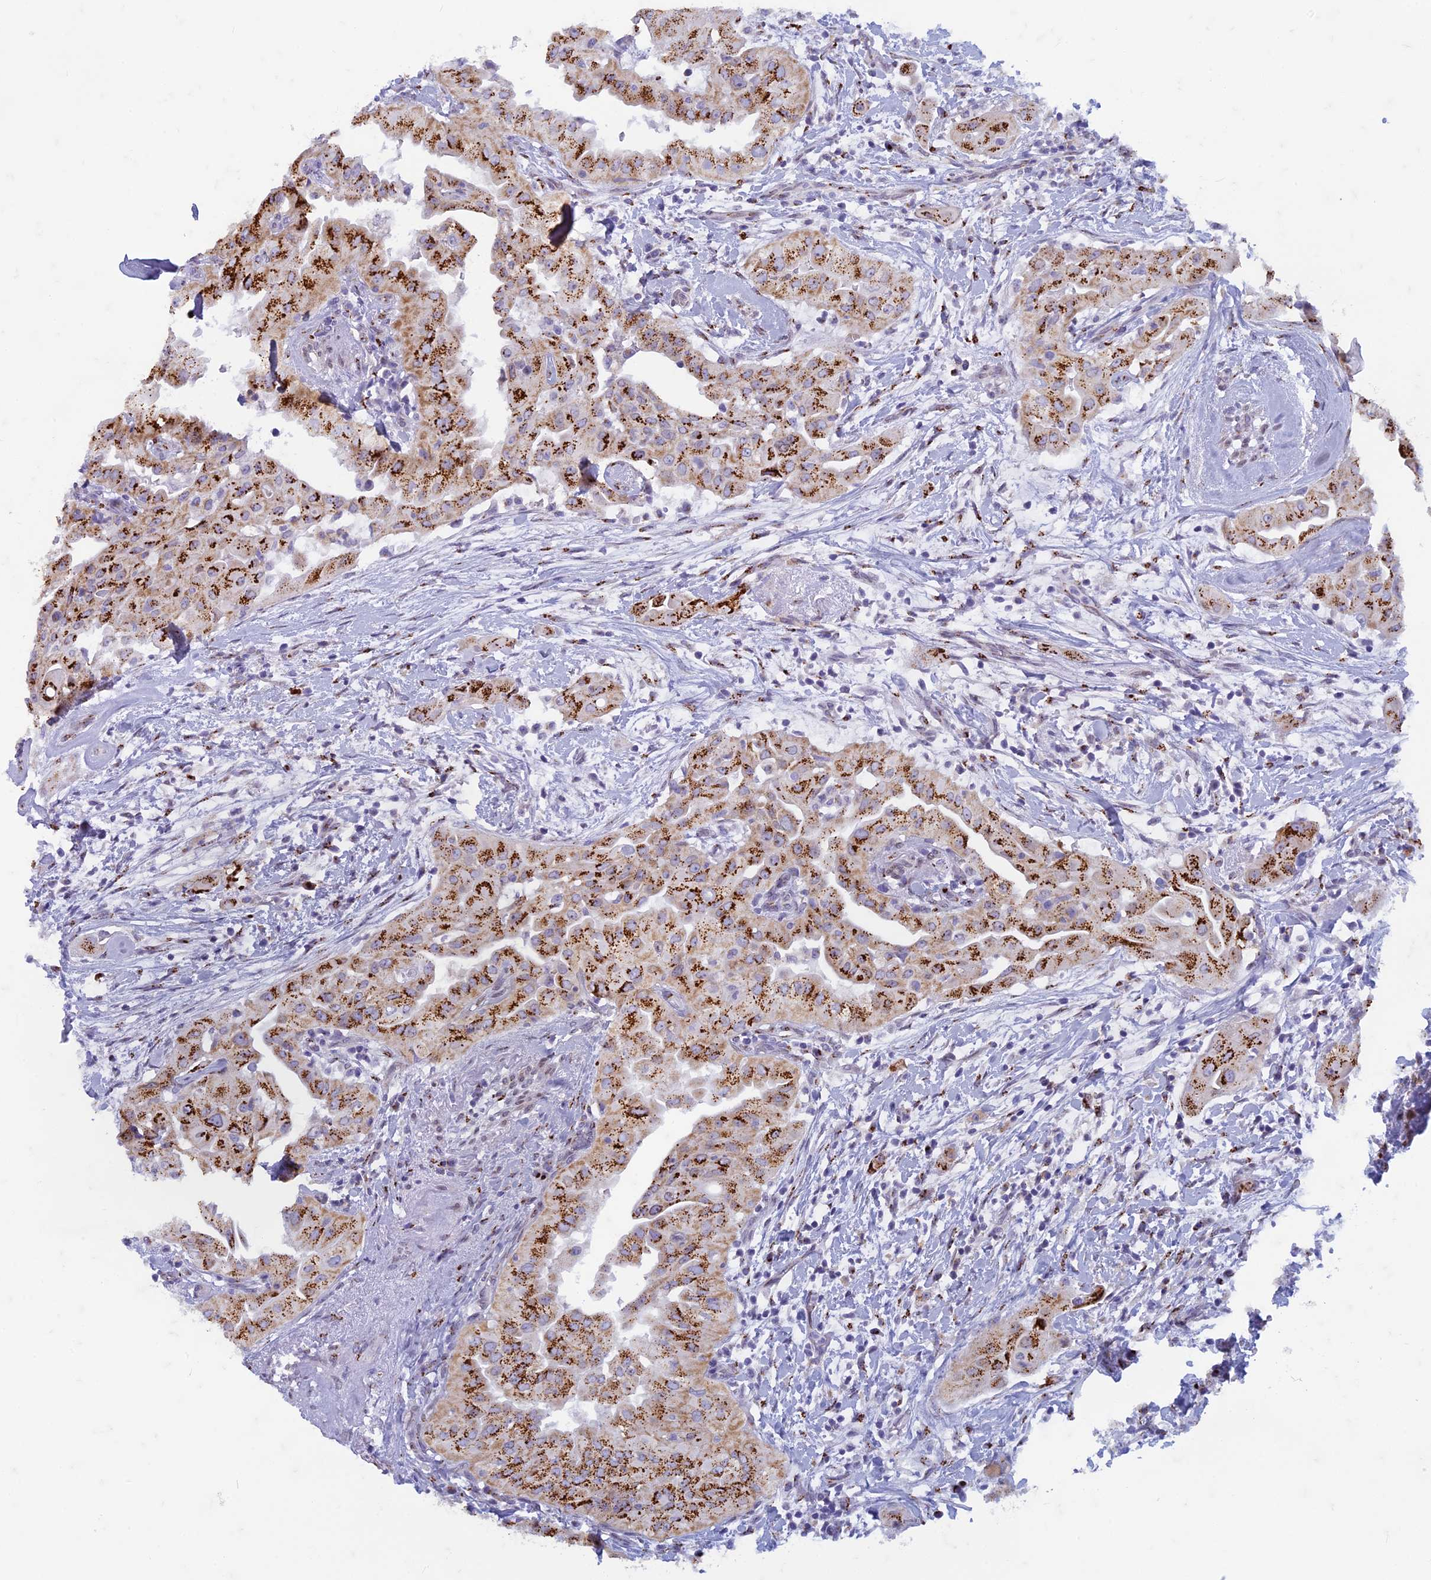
{"staining": {"intensity": "strong", "quantity": ">75%", "location": "cytoplasmic/membranous"}, "tissue": "thyroid cancer", "cell_type": "Tumor cells", "image_type": "cancer", "snomed": [{"axis": "morphology", "description": "Papillary adenocarcinoma, NOS"}, {"axis": "topography", "description": "Thyroid gland"}], "caption": "IHC photomicrograph of human thyroid cancer stained for a protein (brown), which reveals high levels of strong cytoplasmic/membranous positivity in about >75% of tumor cells.", "gene": "FAM3C", "patient": {"sex": "female", "age": 59}}